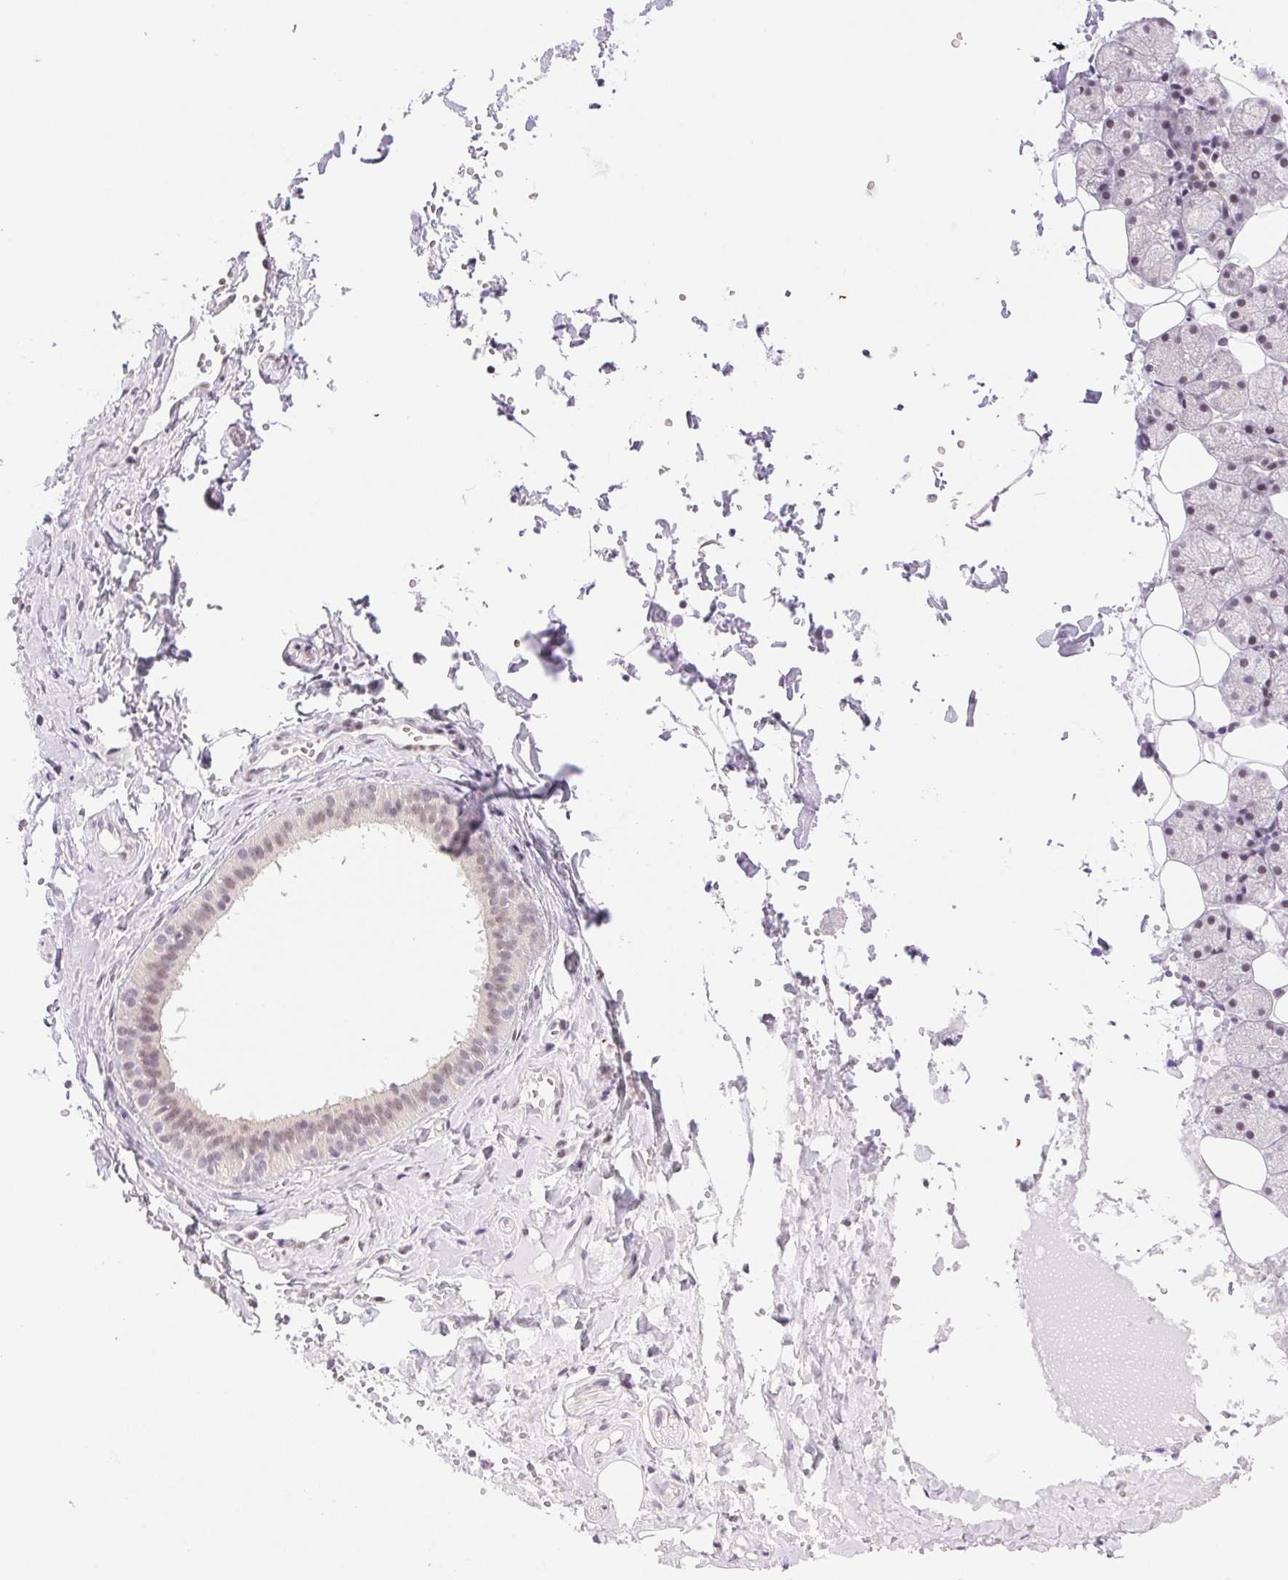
{"staining": {"intensity": "weak", "quantity": "<25%", "location": "nuclear"}, "tissue": "salivary gland", "cell_type": "Glandular cells", "image_type": "normal", "snomed": [{"axis": "morphology", "description": "Normal tissue, NOS"}, {"axis": "topography", "description": "Salivary gland"}], "caption": "Protein analysis of benign salivary gland displays no significant positivity in glandular cells.", "gene": "GRHL3", "patient": {"sex": "male", "age": 38}}